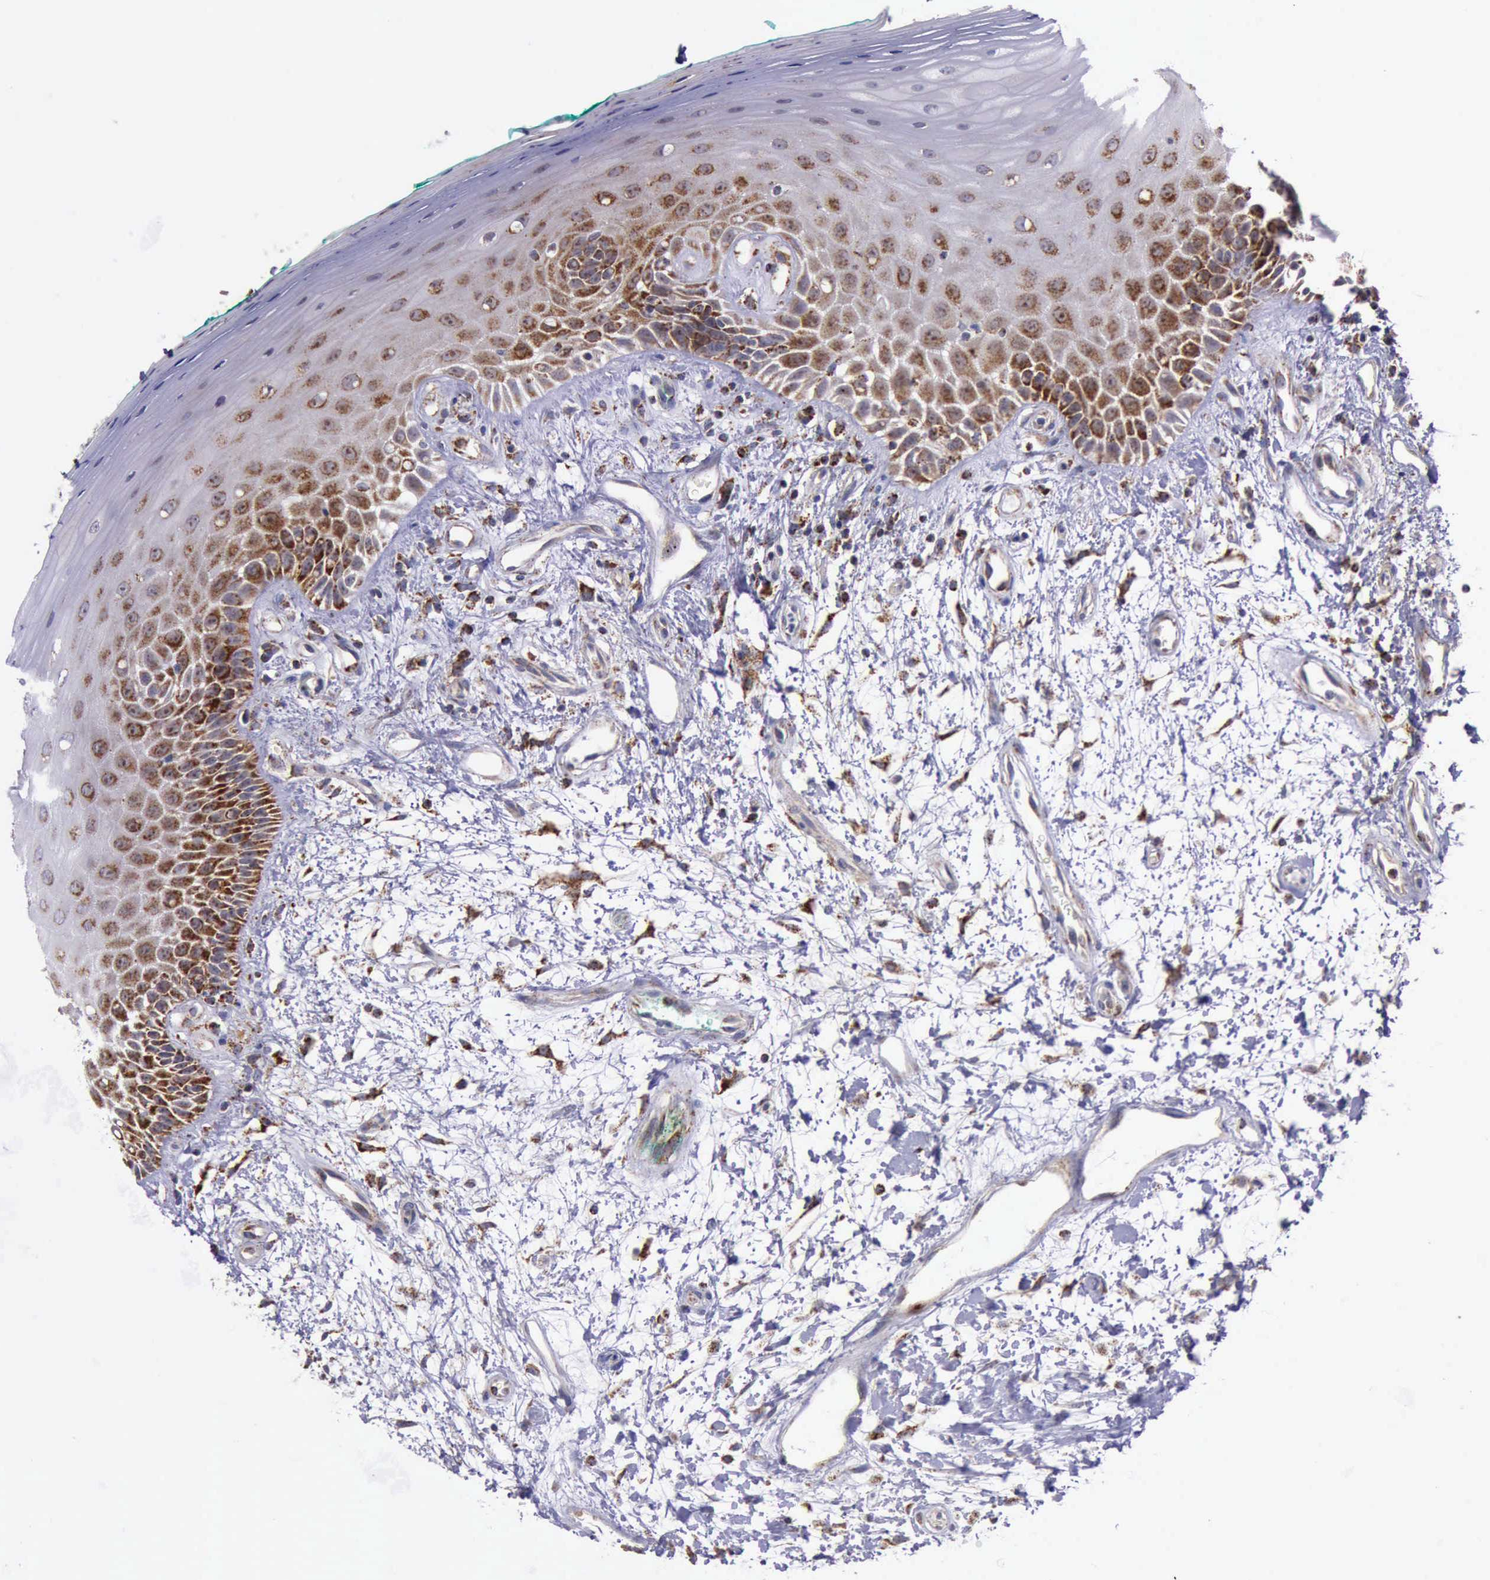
{"staining": {"intensity": "strong", "quantity": "25%-75%", "location": "cytoplasmic/membranous"}, "tissue": "oral mucosa", "cell_type": "Squamous epithelial cells", "image_type": "normal", "snomed": [{"axis": "morphology", "description": "Normal tissue, NOS"}, {"axis": "morphology", "description": "Squamous cell carcinoma, NOS"}, {"axis": "topography", "description": "Skeletal muscle"}, {"axis": "topography", "description": "Oral tissue"}, {"axis": "topography", "description": "Head-Neck"}], "caption": "DAB immunohistochemical staining of normal oral mucosa exhibits strong cytoplasmic/membranous protein expression in about 25%-75% of squamous epithelial cells. (DAB (3,3'-diaminobenzidine) IHC, brown staining for protein, blue staining for nuclei).", "gene": "TXN2", "patient": {"sex": "female", "age": 84}}